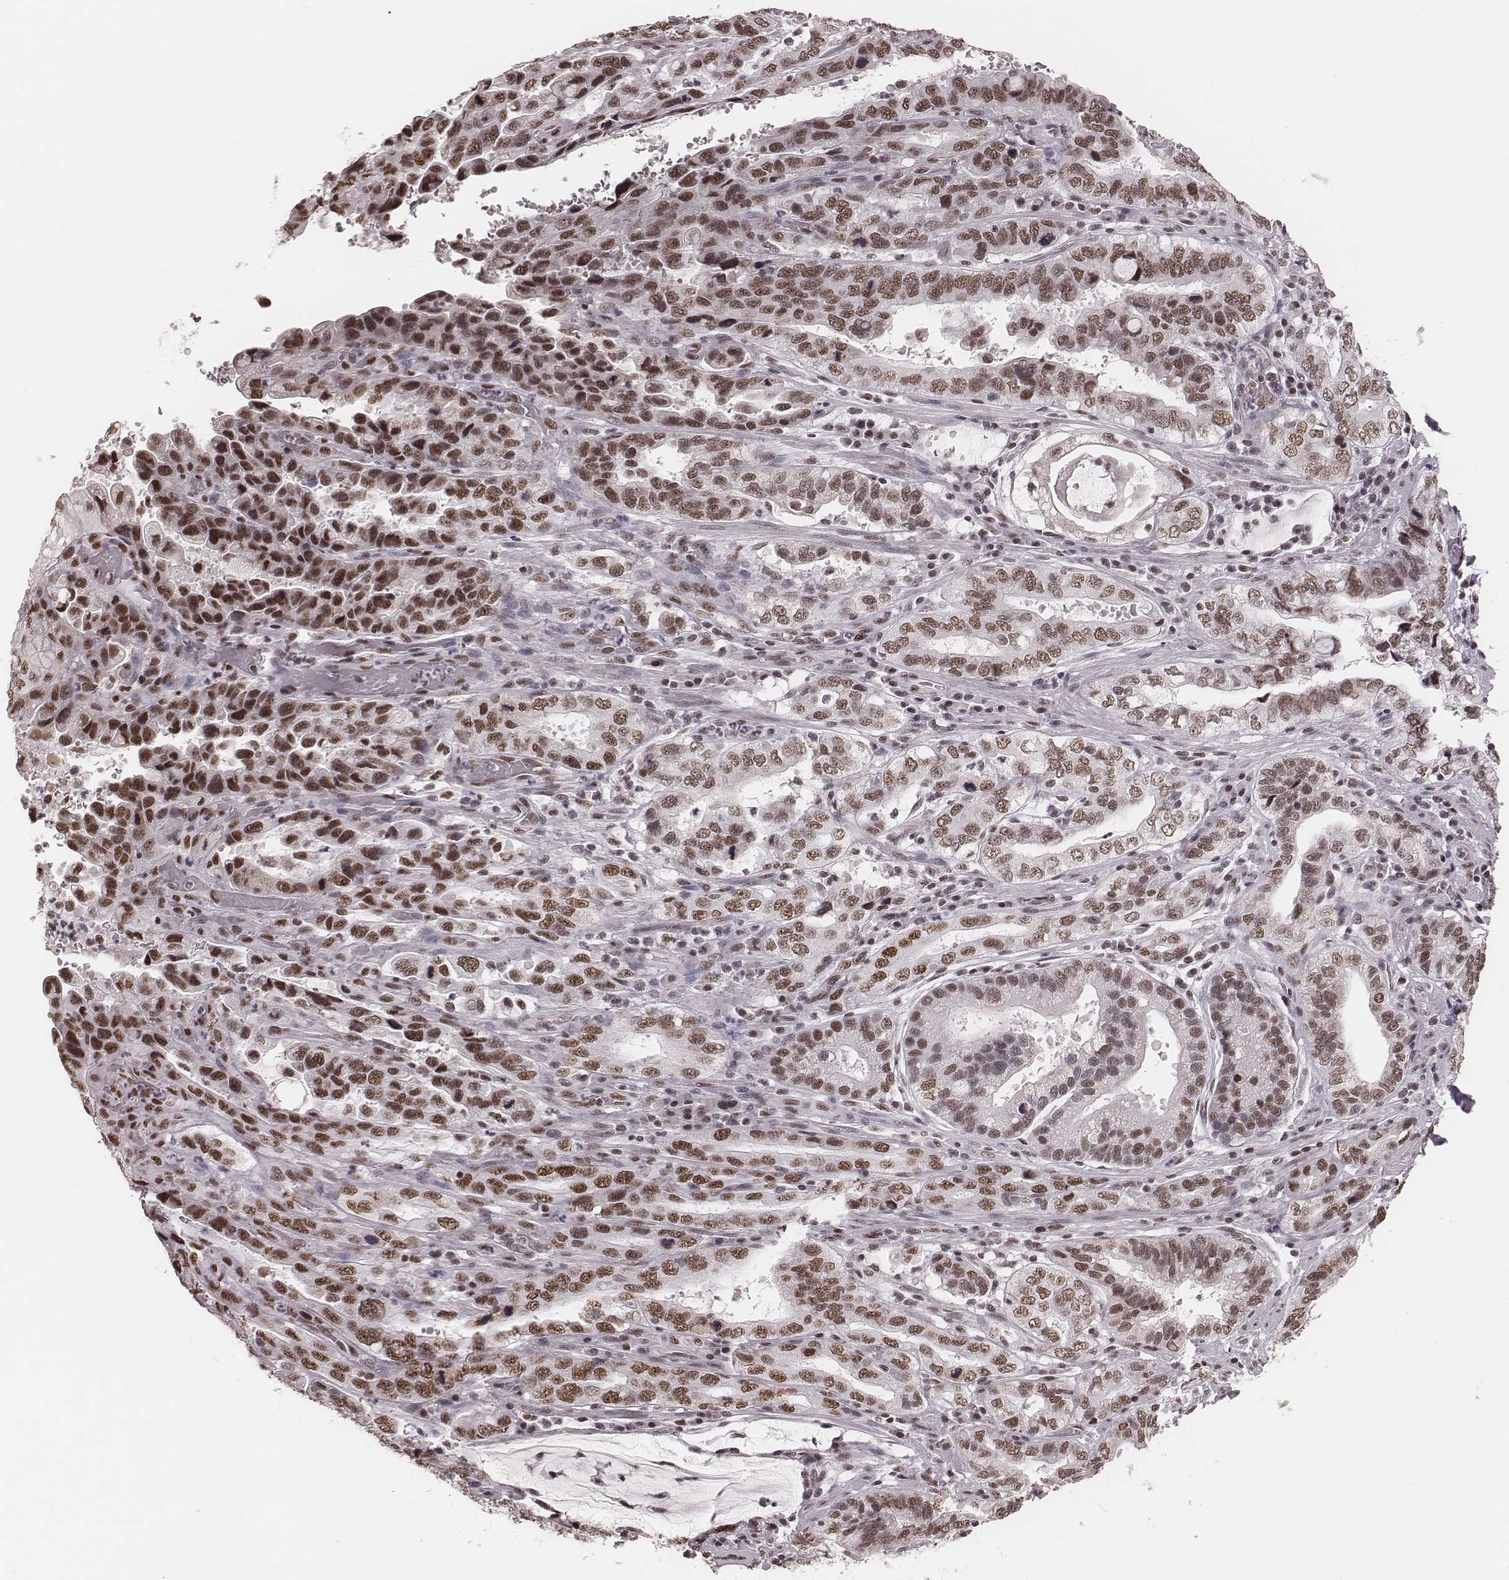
{"staining": {"intensity": "moderate", "quantity": ">75%", "location": "nuclear"}, "tissue": "stomach cancer", "cell_type": "Tumor cells", "image_type": "cancer", "snomed": [{"axis": "morphology", "description": "Adenocarcinoma, NOS"}, {"axis": "topography", "description": "Stomach, lower"}], "caption": "DAB (3,3'-diaminobenzidine) immunohistochemical staining of human stomach cancer (adenocarcinoma) shows moderate nuclear protein expression in about >75% of tumor cells.", "gene": "LUC7L", "patient": {"sex": "female", "age": 76}}